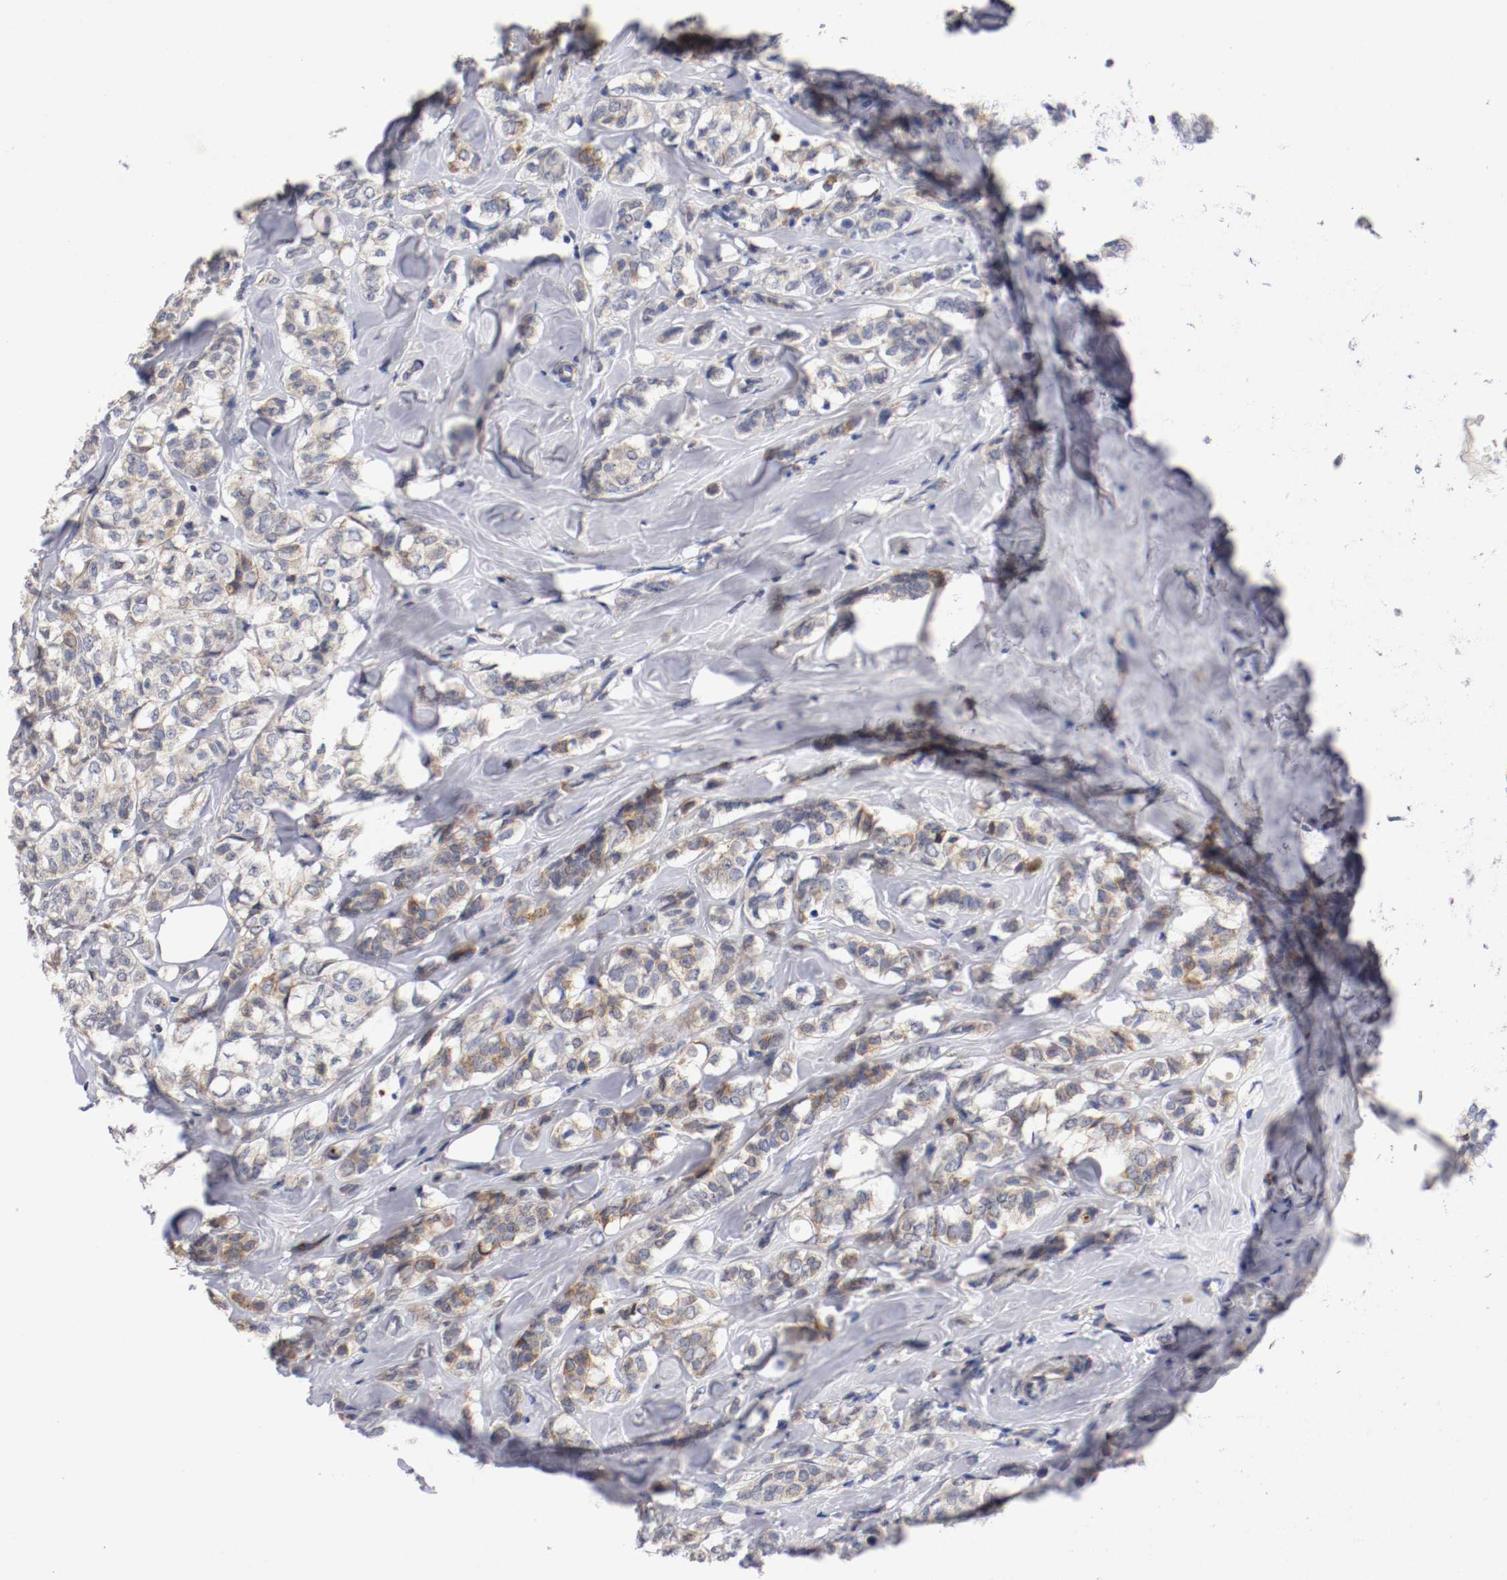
{"staining": {"intensity": "moderate", "quantity": "25%-75%", "location": "cytoplasmic/membranous"}, "tissue": "breast cancer", "cell_type": "Tumor cells", "image_type": "cancer", "snomed": [{"axis": "morphology", "description": "Lobular carcinoma"}, {"axis": "topography", "description": "Breast"}], "caption": "IHC of human breast lobular carcinoma displays medium levels of moderate cytoplasmic/membranous positivity in approximately 25%-75% of tumor cells.", "gene": "TRAF2", "patient": {"sex": "female", "age": 60}}